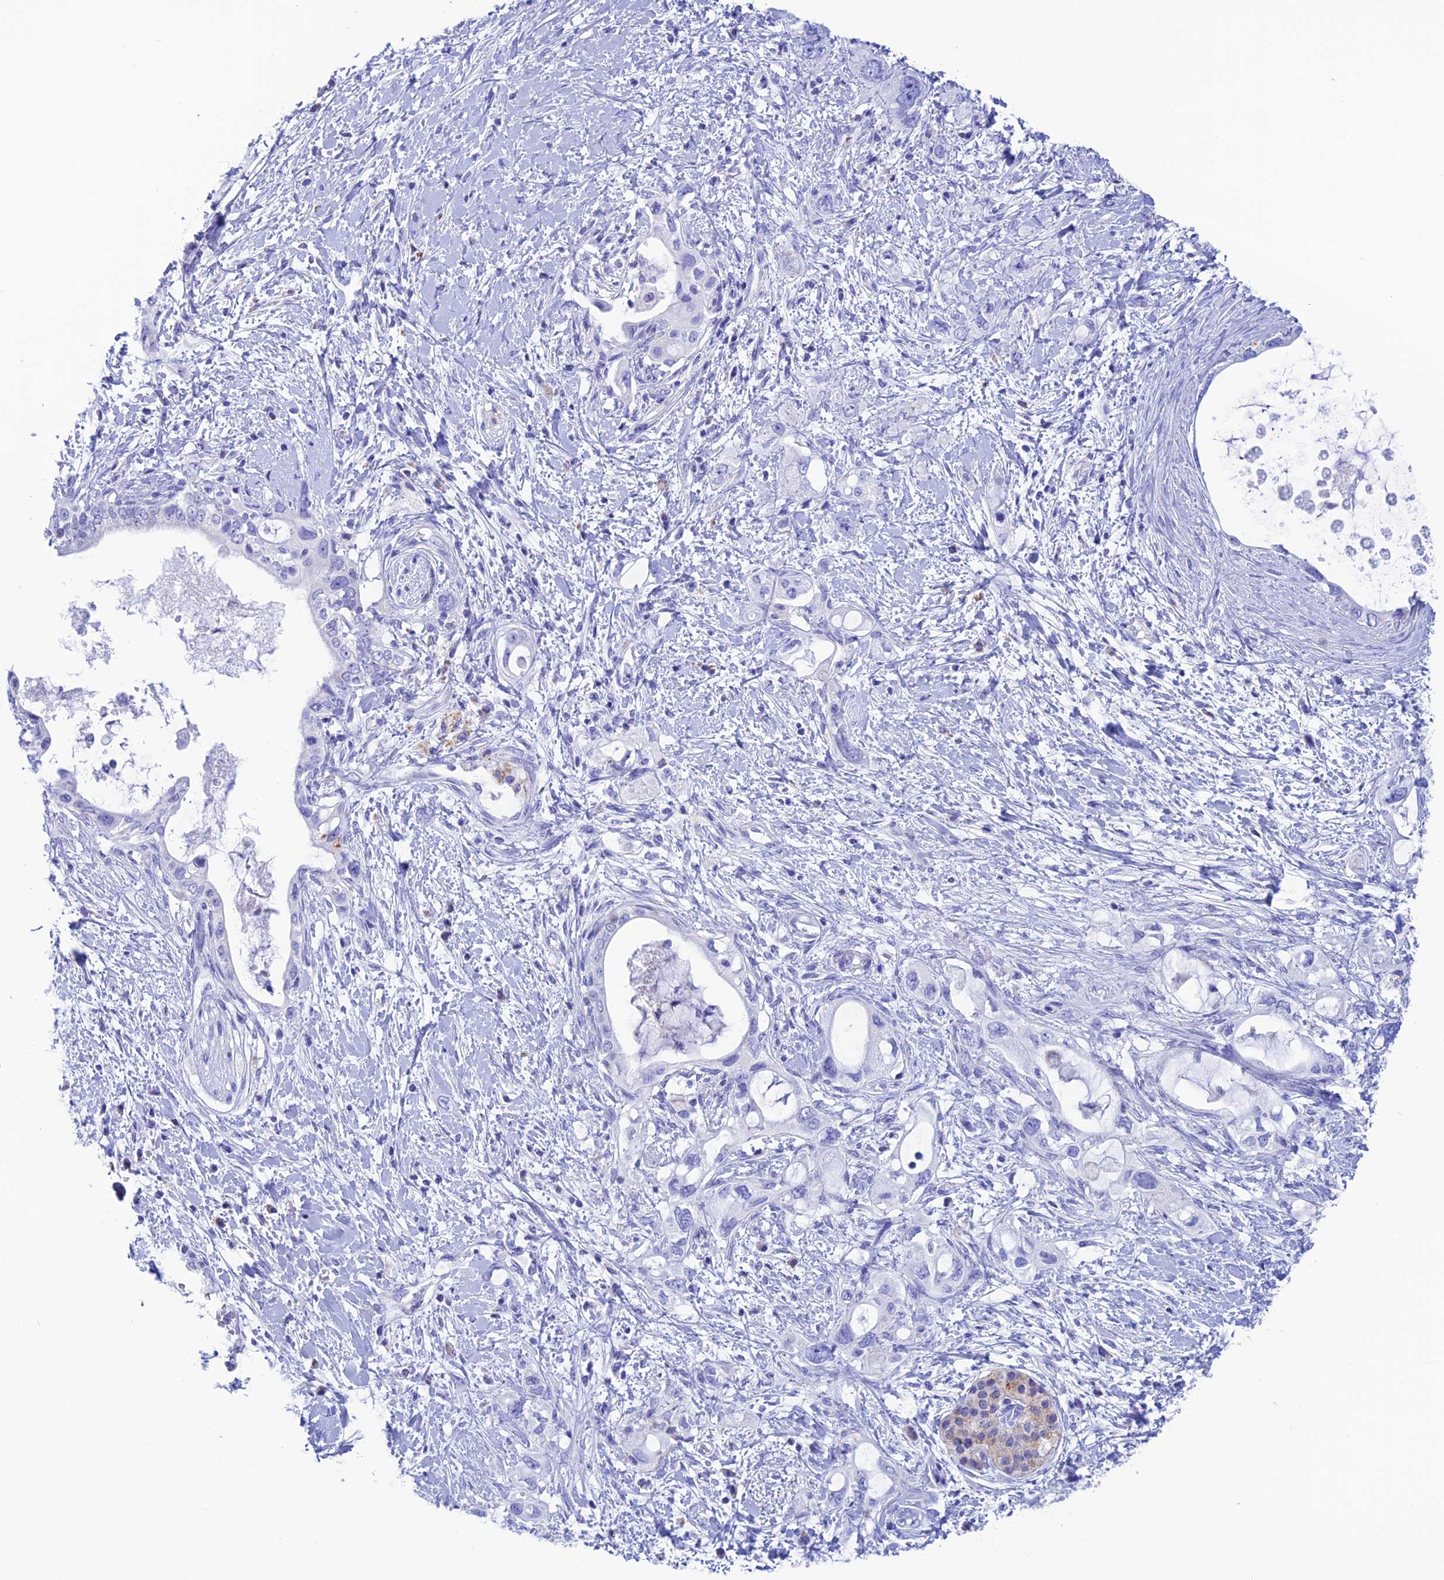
{"staining": {"intensity": "weak", "quantity": "<25%", "location": "cytoplasmic/membranous"}, "tissue": "pancreatic cancer", "cell_type": "Tumor cells", "image_type": "cancer", "snomed": [{"axis": "morphology", "description": "Adenocarcinoma, NOS"}, {"axis": "topography", "description": "Pancreas"}], "caption": "Tumor cells are negative for protein expression in human adenocarcinoma (pancreatic).", "gene": "NXPE4", "patient": {"sex": "female", "age": 56}}